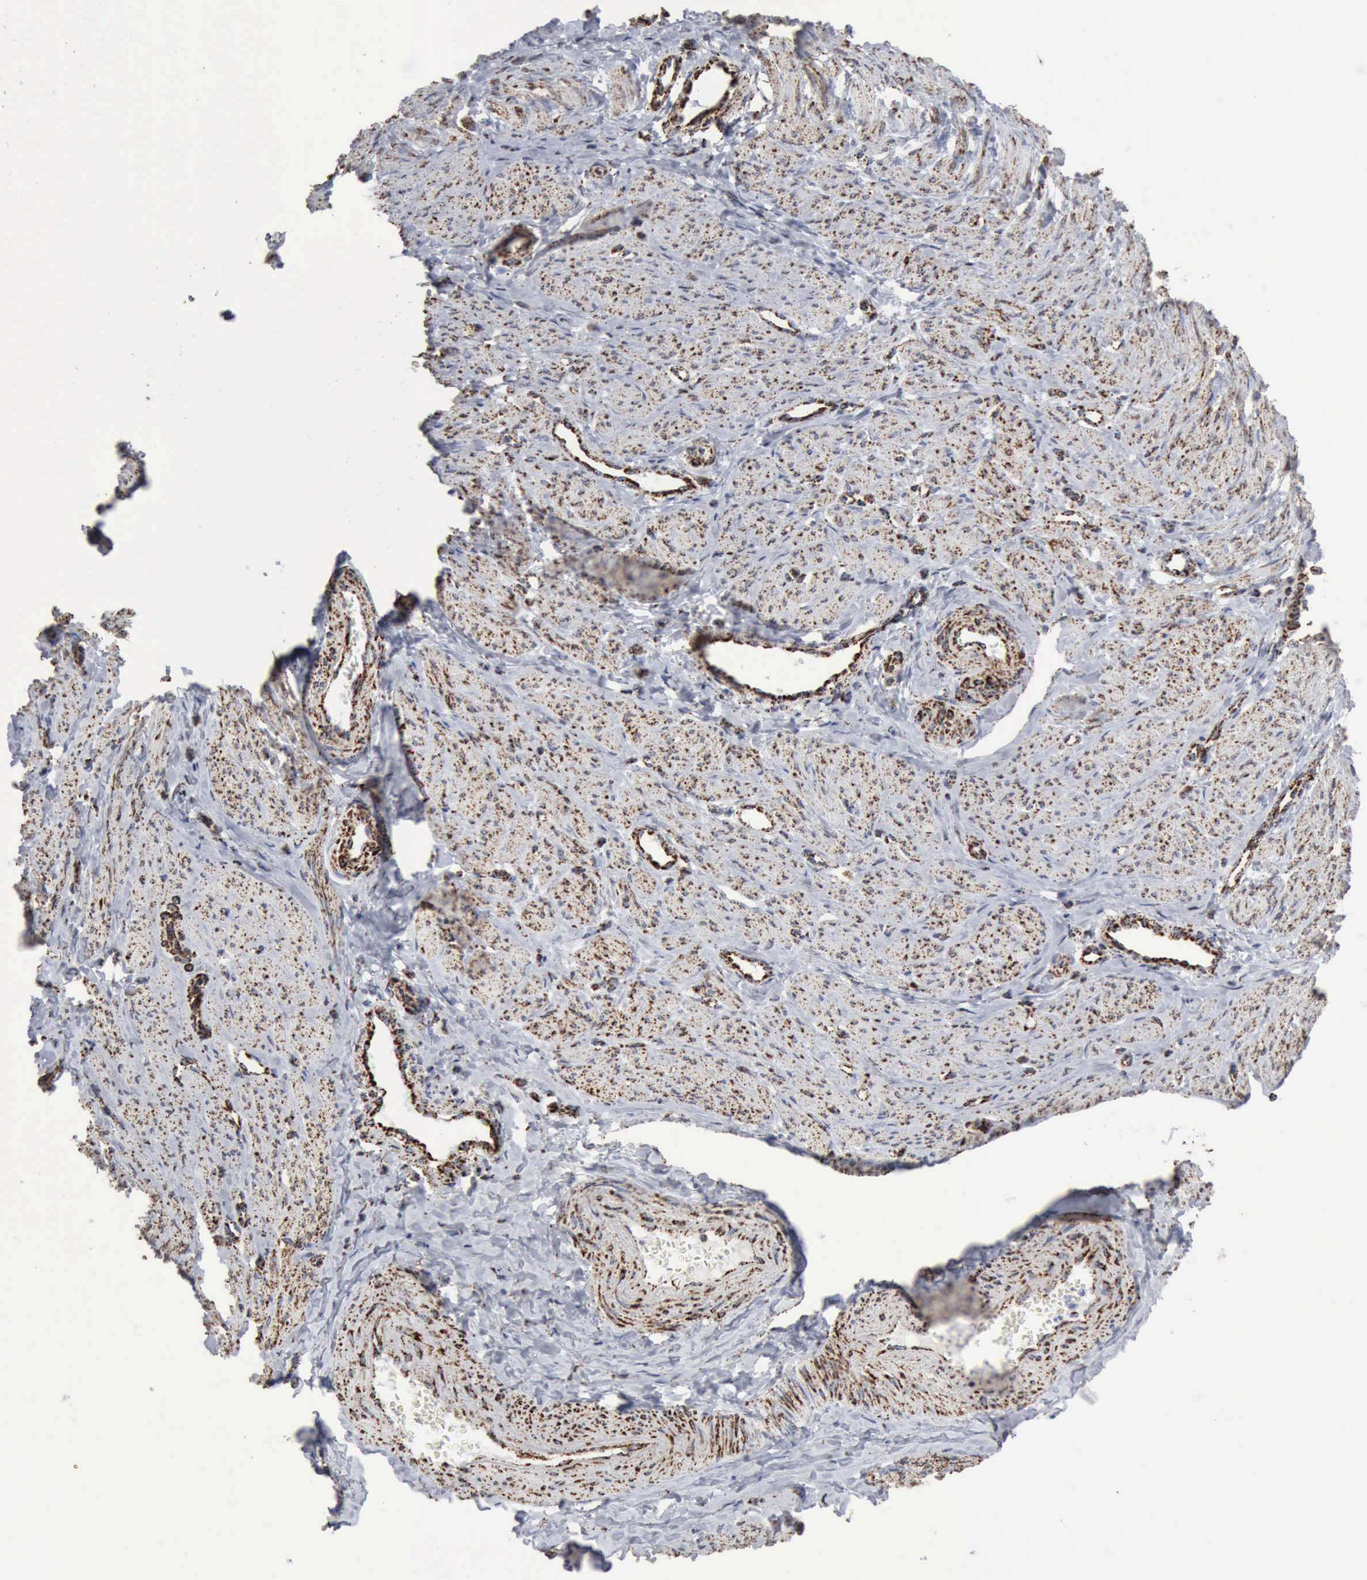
{"staining": {"intensity": "moderate", "quantity": ">75%", "location": "cytoplasmic/membranous"}, "tissue": "smooth muscle", "cell_type": "Smooth muscle cells", "image_type": "normal", "snomed": [{"axis": "morphology", "description": "Normal tissue, NOS"}, {"axis": "topography", "description": "Smooth muscle"}, {"axis": "topography", "description": "Uterus"}], "caption": "Immunohistochemical staining of benign human smooth muscle exhibits >75% levels of moderate cytoplasmic/membranous protein expression in approximately >75% of smooth muscle cells. Using DAB (brown) and hematoxylin (blue) stains, captured at high magnification using brightfield microscopy.", "gene": "ACO2", "patient": {"sex": "female", "age": 39}}